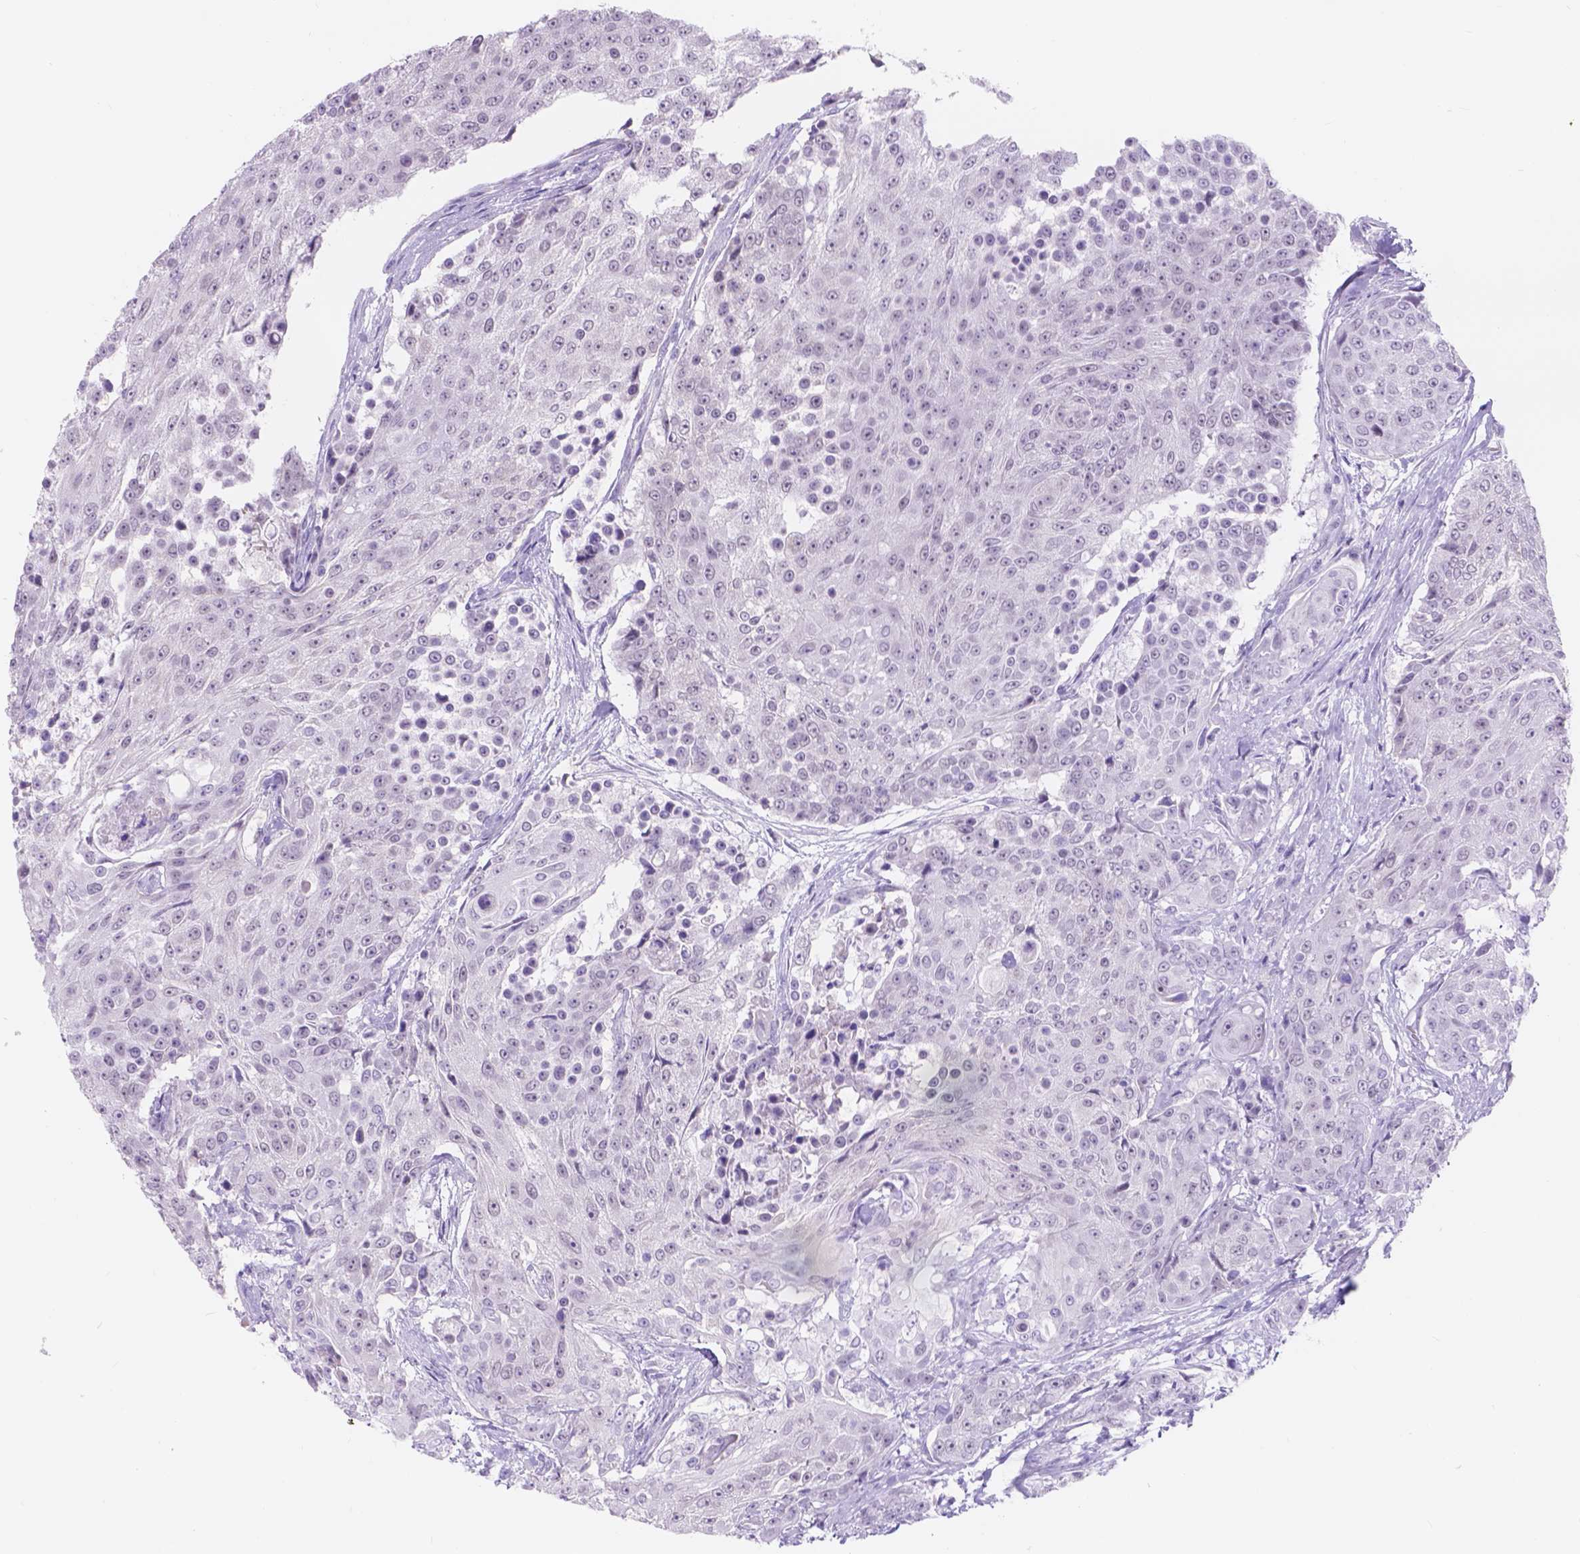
{"staining": {"intensity": "negative", "quantity": "none", "location": "none"}, "tissue": "urothelial cancer", "cell_type": "Tumor cells", "image_type": "cancer", "snomed": [{"axis": "morphology", "description": "Urothelial carcinoma, High grade"}, {"axis": "topography", "description": "Urinary bladder"}], "caption": "A high-resolution photomicrograph shows IHC staining of urothelial cancer, which displays no significant positivity in tumor cells.", "gene": "DCC", "patient": {"sex": "female", "age": 63}}